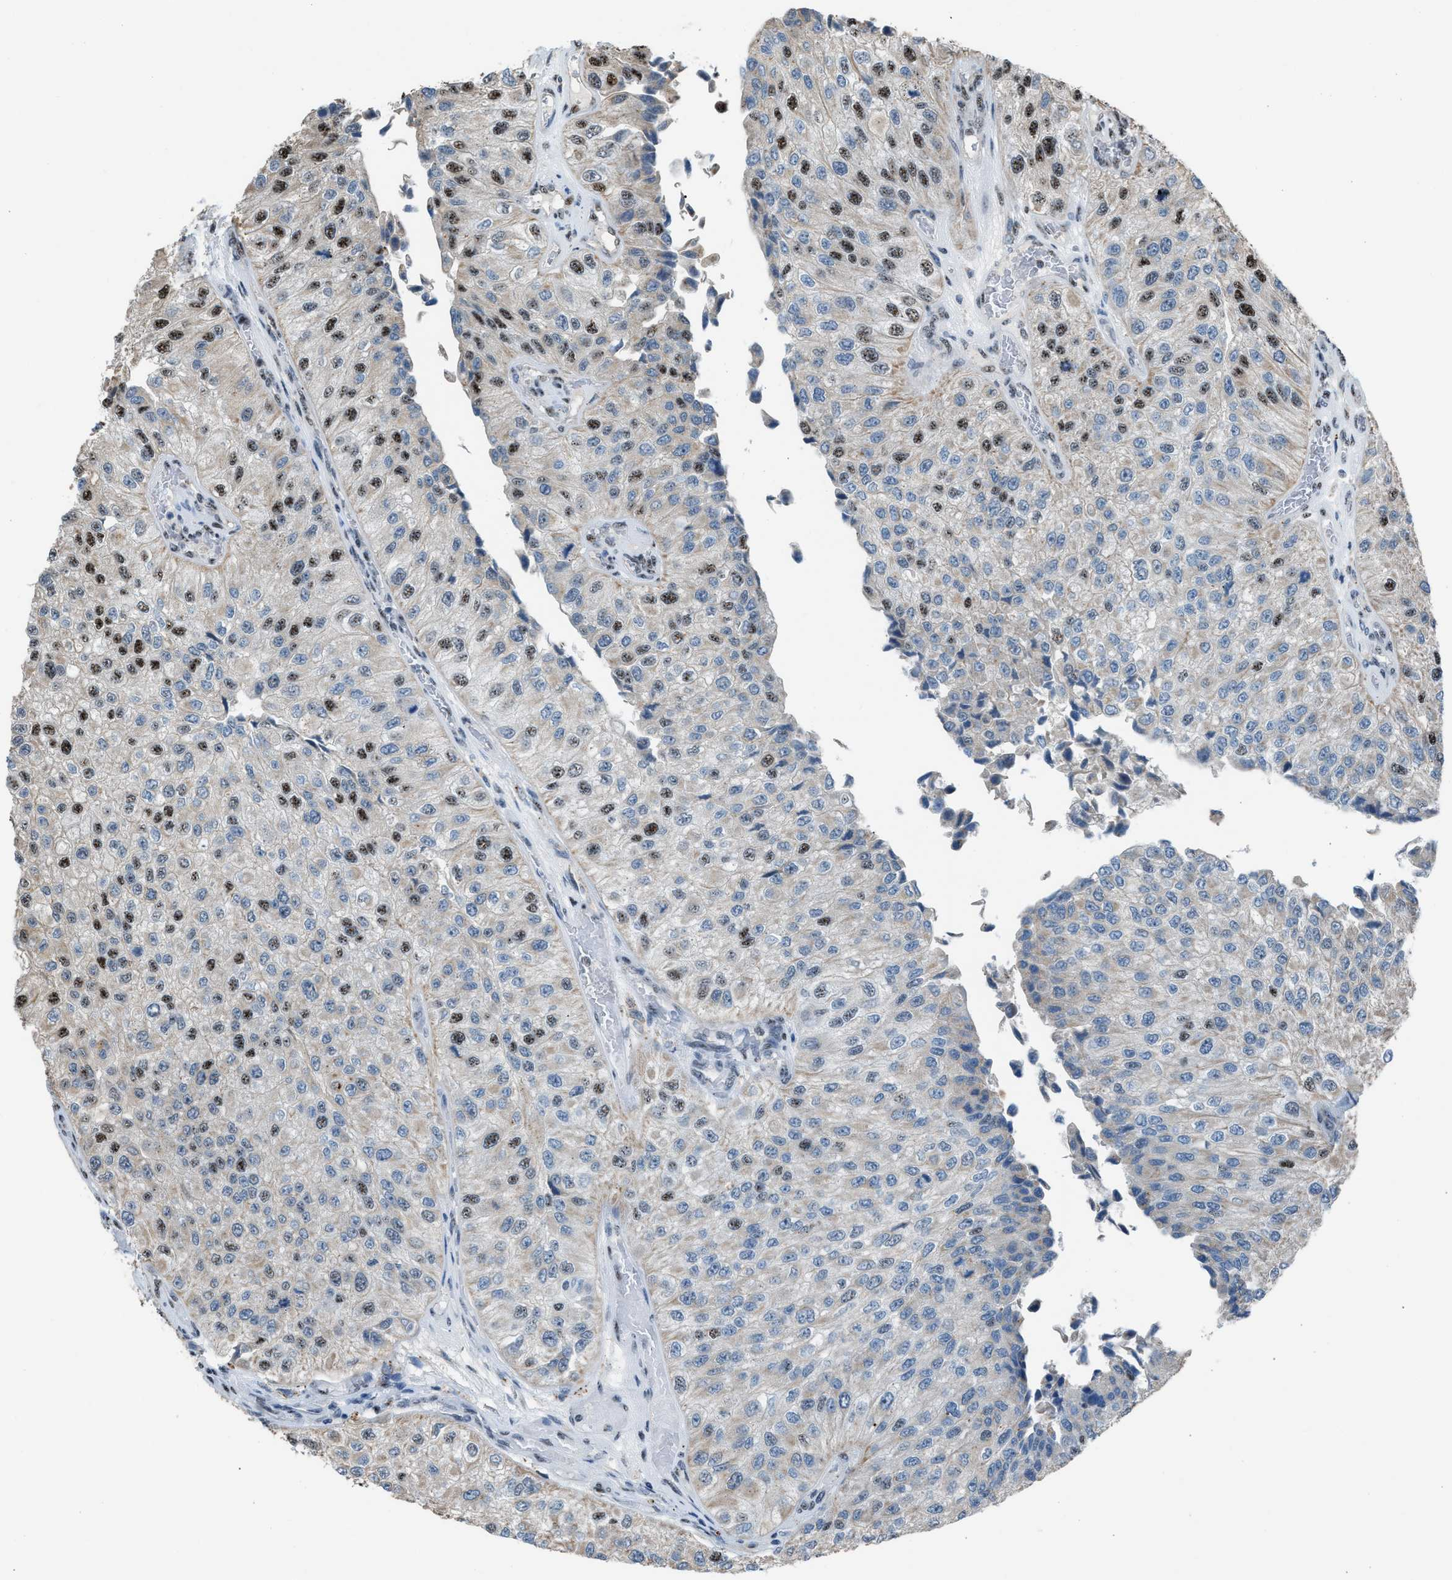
{"staining": {"intensity": "moderate", "quantity": "<25%", "location": "nuclear"}, "tissue": "urothelial cancer", "cell_type": "Tumor cells", "image_type": "cancer", "snomed": [{"axis": "morphology", "description": "Urothelial carcinoma, High grade"}, {"axis": "topography", "description": "Kidney"}, {"axis": "topography", "description": "Urinary bladder"}], "caption": "Immunohistochemical staining of human urothelial carcinoma (high-grade) demonstrates low levels of moderate nuclear protein positivity in about <25% of tumor cells.", "gene": "CENPP", "patient": {"sex": "male", "age": 77}}